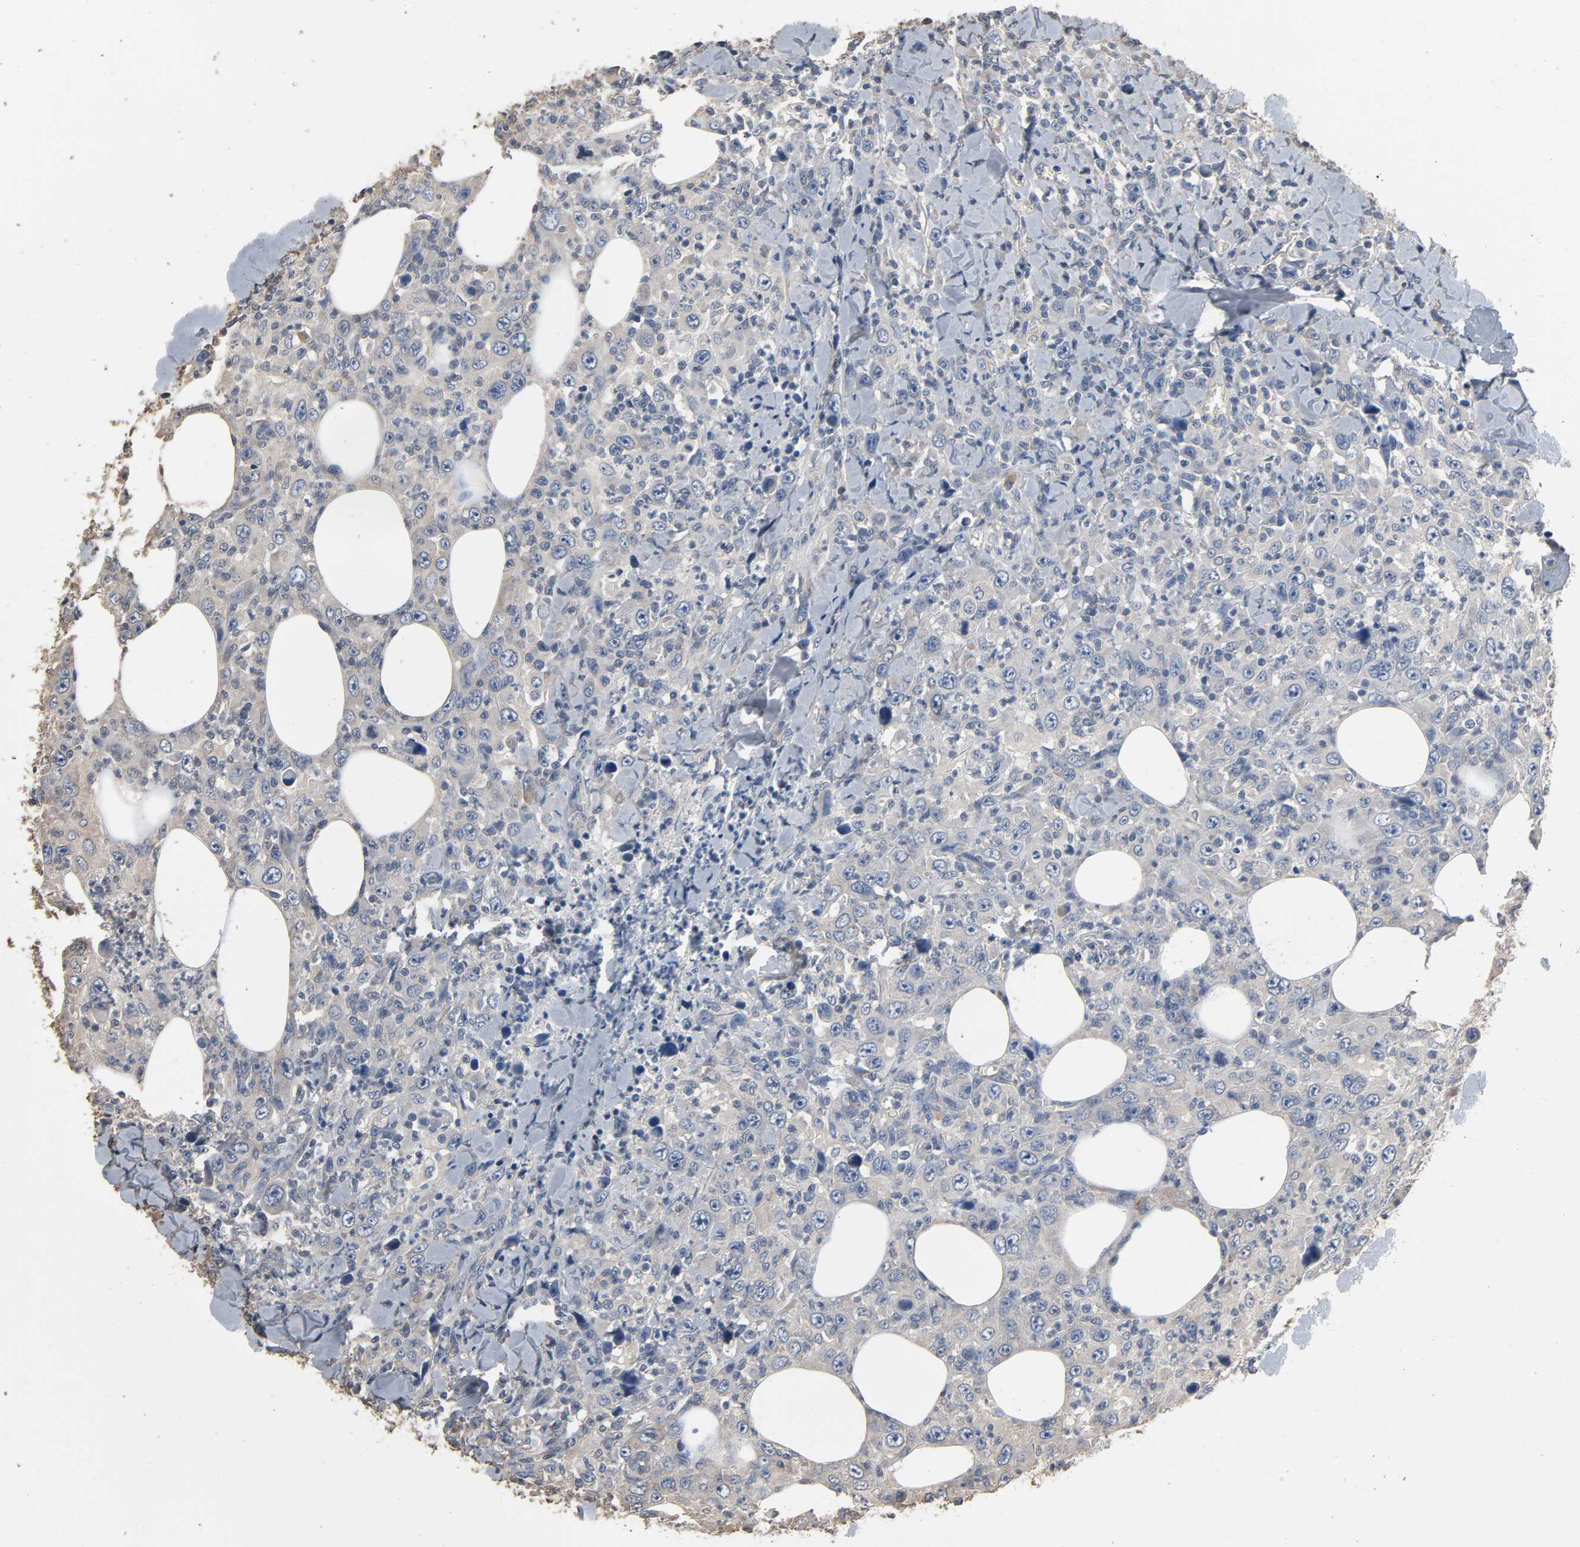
{"staining": {"intensity": "negative", "quantity": "none", "location": "none"}, "tissue": "thyroid cancer", "cell_type": "Tumor cells", "image_type": "cancer", "snomed": [{"axis": "morphology", "description": "Carcinoma, NOS"}, {"axis": "topography", "description": "Thyroid gland"}], "caption": "Micrograph shows no significant protein expression in tumor cells of thyroid cancer.", "gene": "SOX6", "patient": {"sex": "female", "age": 77}}